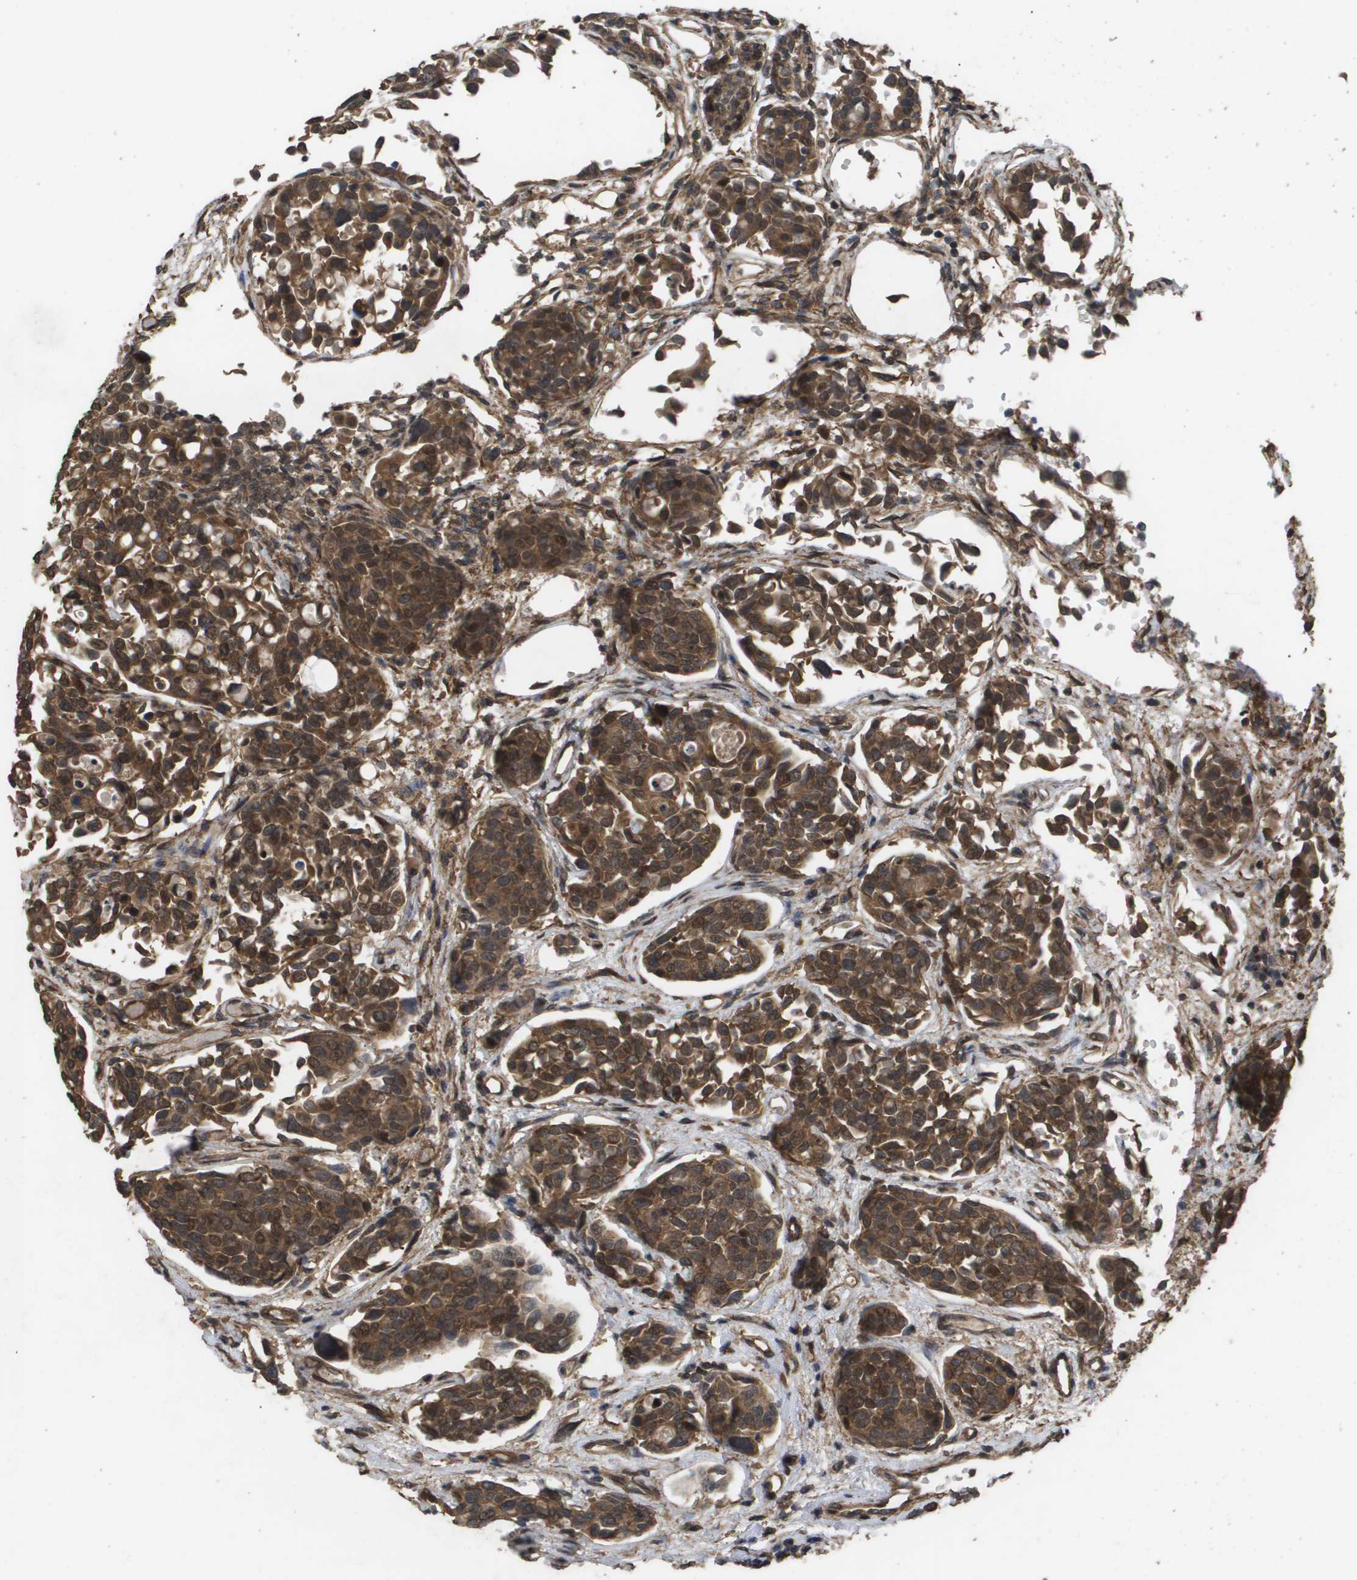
{"staining": {"intensity": "strong", "quantity": ">75%", "location": "cytoplasmic/membranous"}, "tissue": "urothelial cancer", "cell_type": "Tumor cells", "image_type": "cancer", "snomed": [{"axis": "morphology", "description": "Urothelial carcinoma, High grade"}, {"axis": "topography", "description": "Urinary bladder"}], "caption": "Brown immunohistochemical staining in urothelial cancer demonstrates strong cytoplasmic/membranous staining in about >75% of tumor cells.", "gene": "CUL5", "patient": {"sex": "male", "age": 78}}